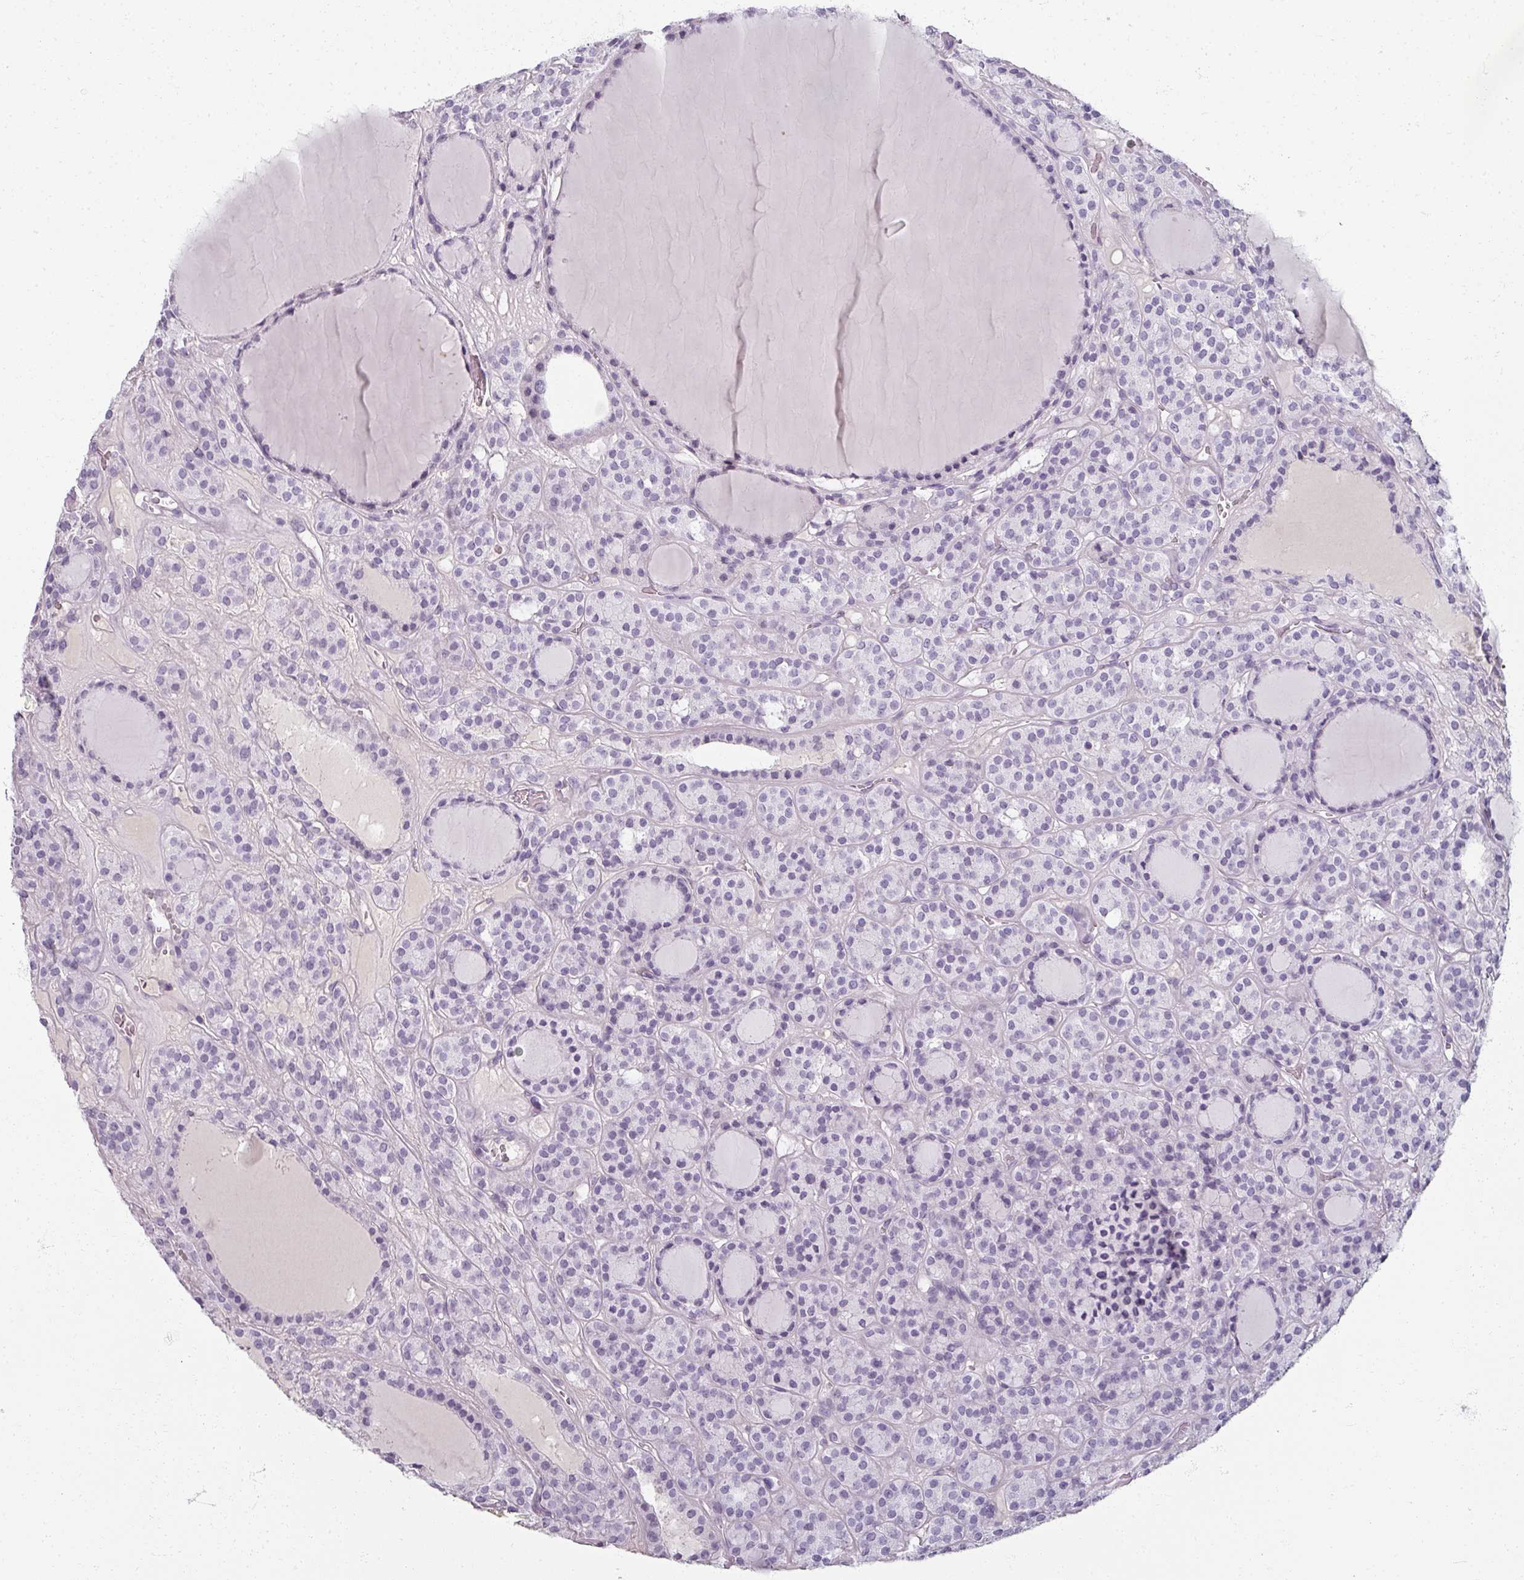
{"staining": {"intensity": "negative", "quantity": "none", "location": "none"}, "tissue": "thyroid cancer", "cell_type": "Tumor cells", "image_type": "cancer", "snomed": [{"axis": "morphology", "description": "Follicular adenoma carcinoma, NOS"}, {"axis": "topography", "description": "Thyroid gland"}], "caption": "A micrograph of follicular adenoma carcinoma (thyroid) stained for a protein demonstrates no brown staining in tumor cells. (Stains: DAB IHC with hematoxylin counter stain, Microscopy: brightfield microscopy at high magnification).", "gene": "REG3G", "patient": {"sex": "female", "age": 63}}